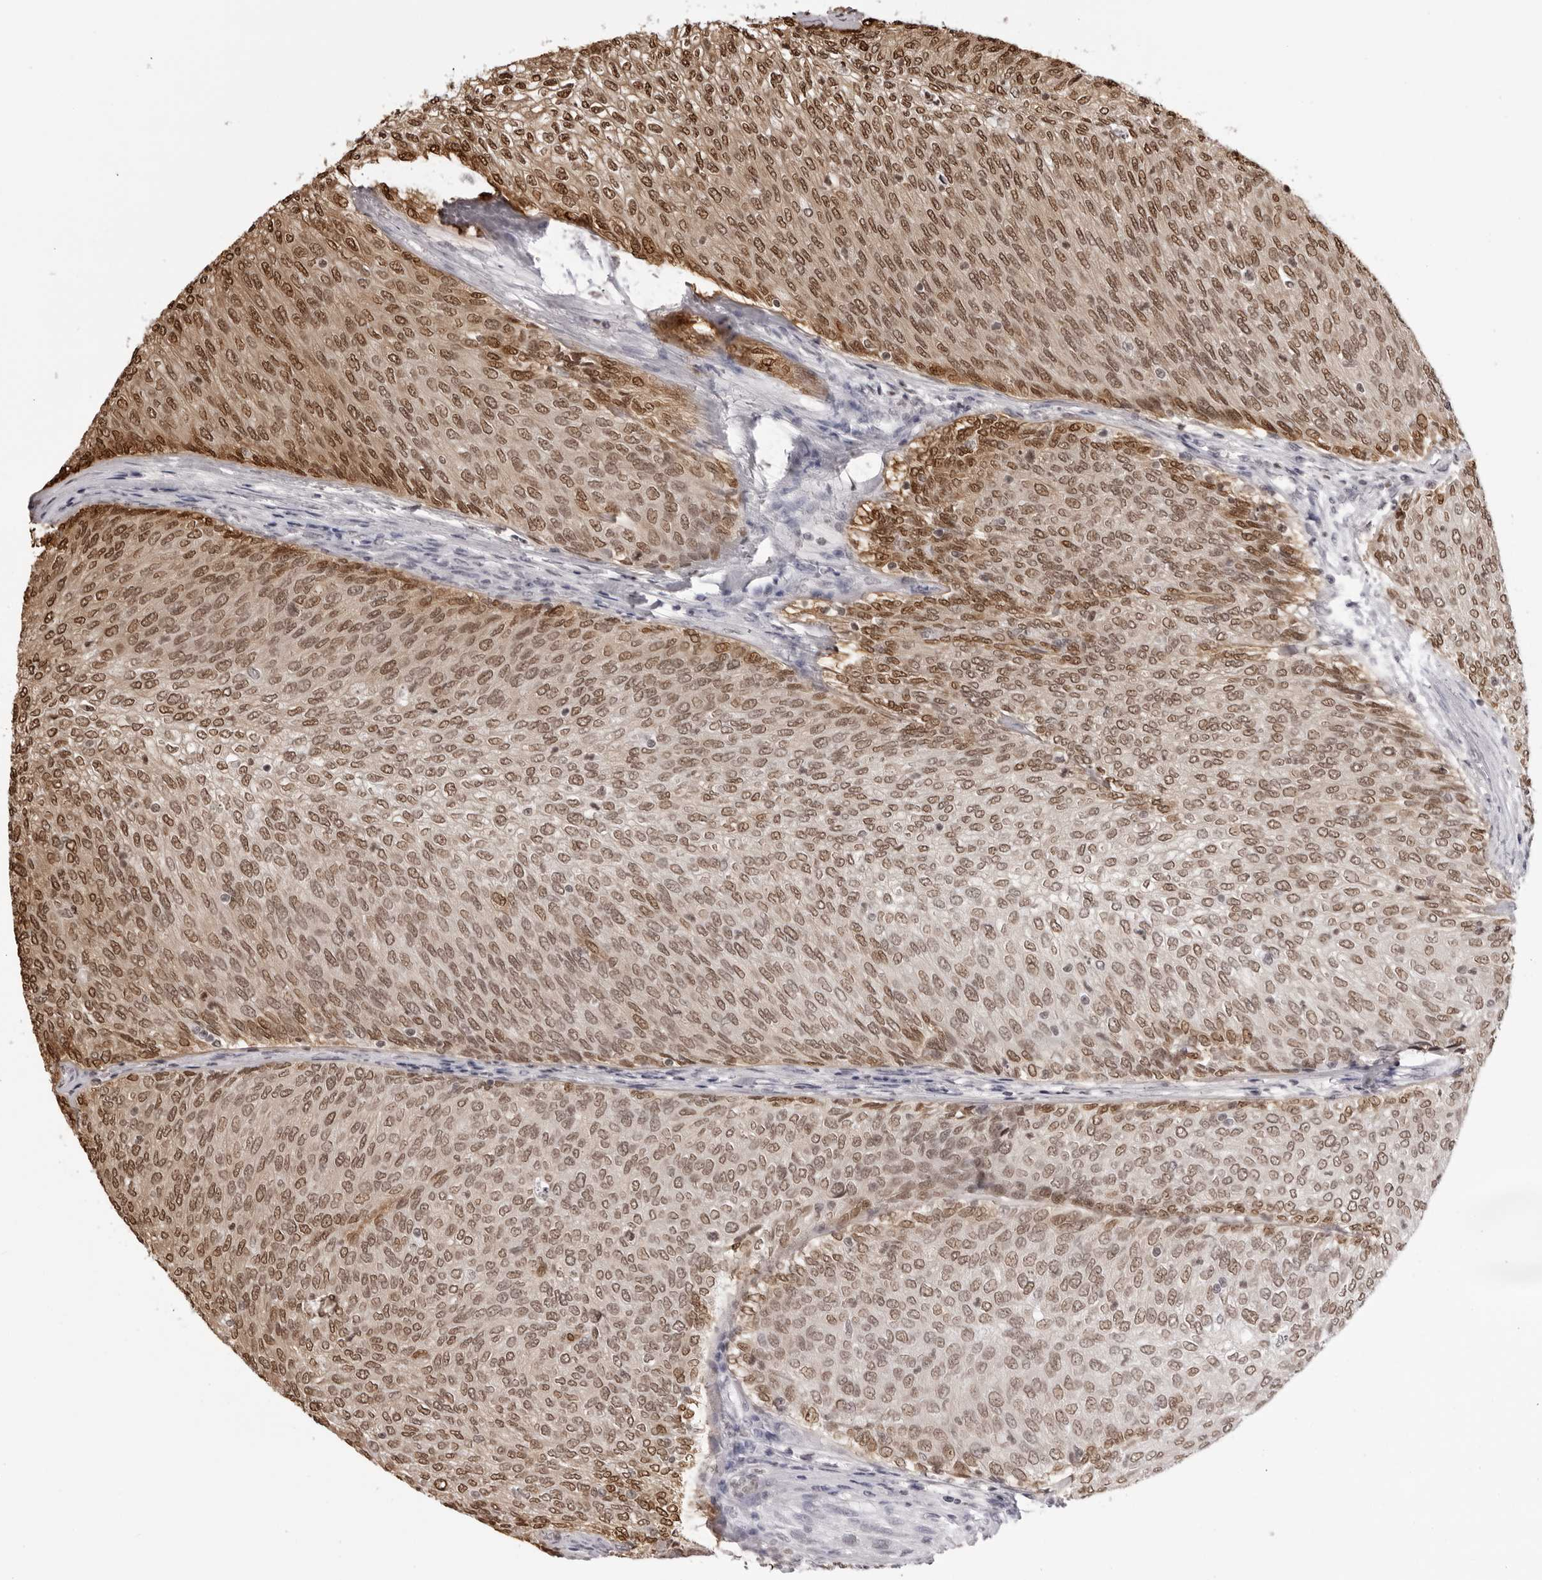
{"staining": {"intensity": "moderate", "quantity": ">75%", "location": "nuclear"}, "tissue": "urothelial cancer", "cell_type": "Tumor cells", "image_type": "cancer", "snomed": [{"axis": "morphology", "description": "Urothelial carcinoma, Low grade"}, {"axis": "topography", "description": "Urinary bladder"}], "caption": "Urothelial cancer stained with a protein marker displays moderate staining in tumor cells.", "gene": "HSPA4", "patient": {"sex": "female", "age": 79}}